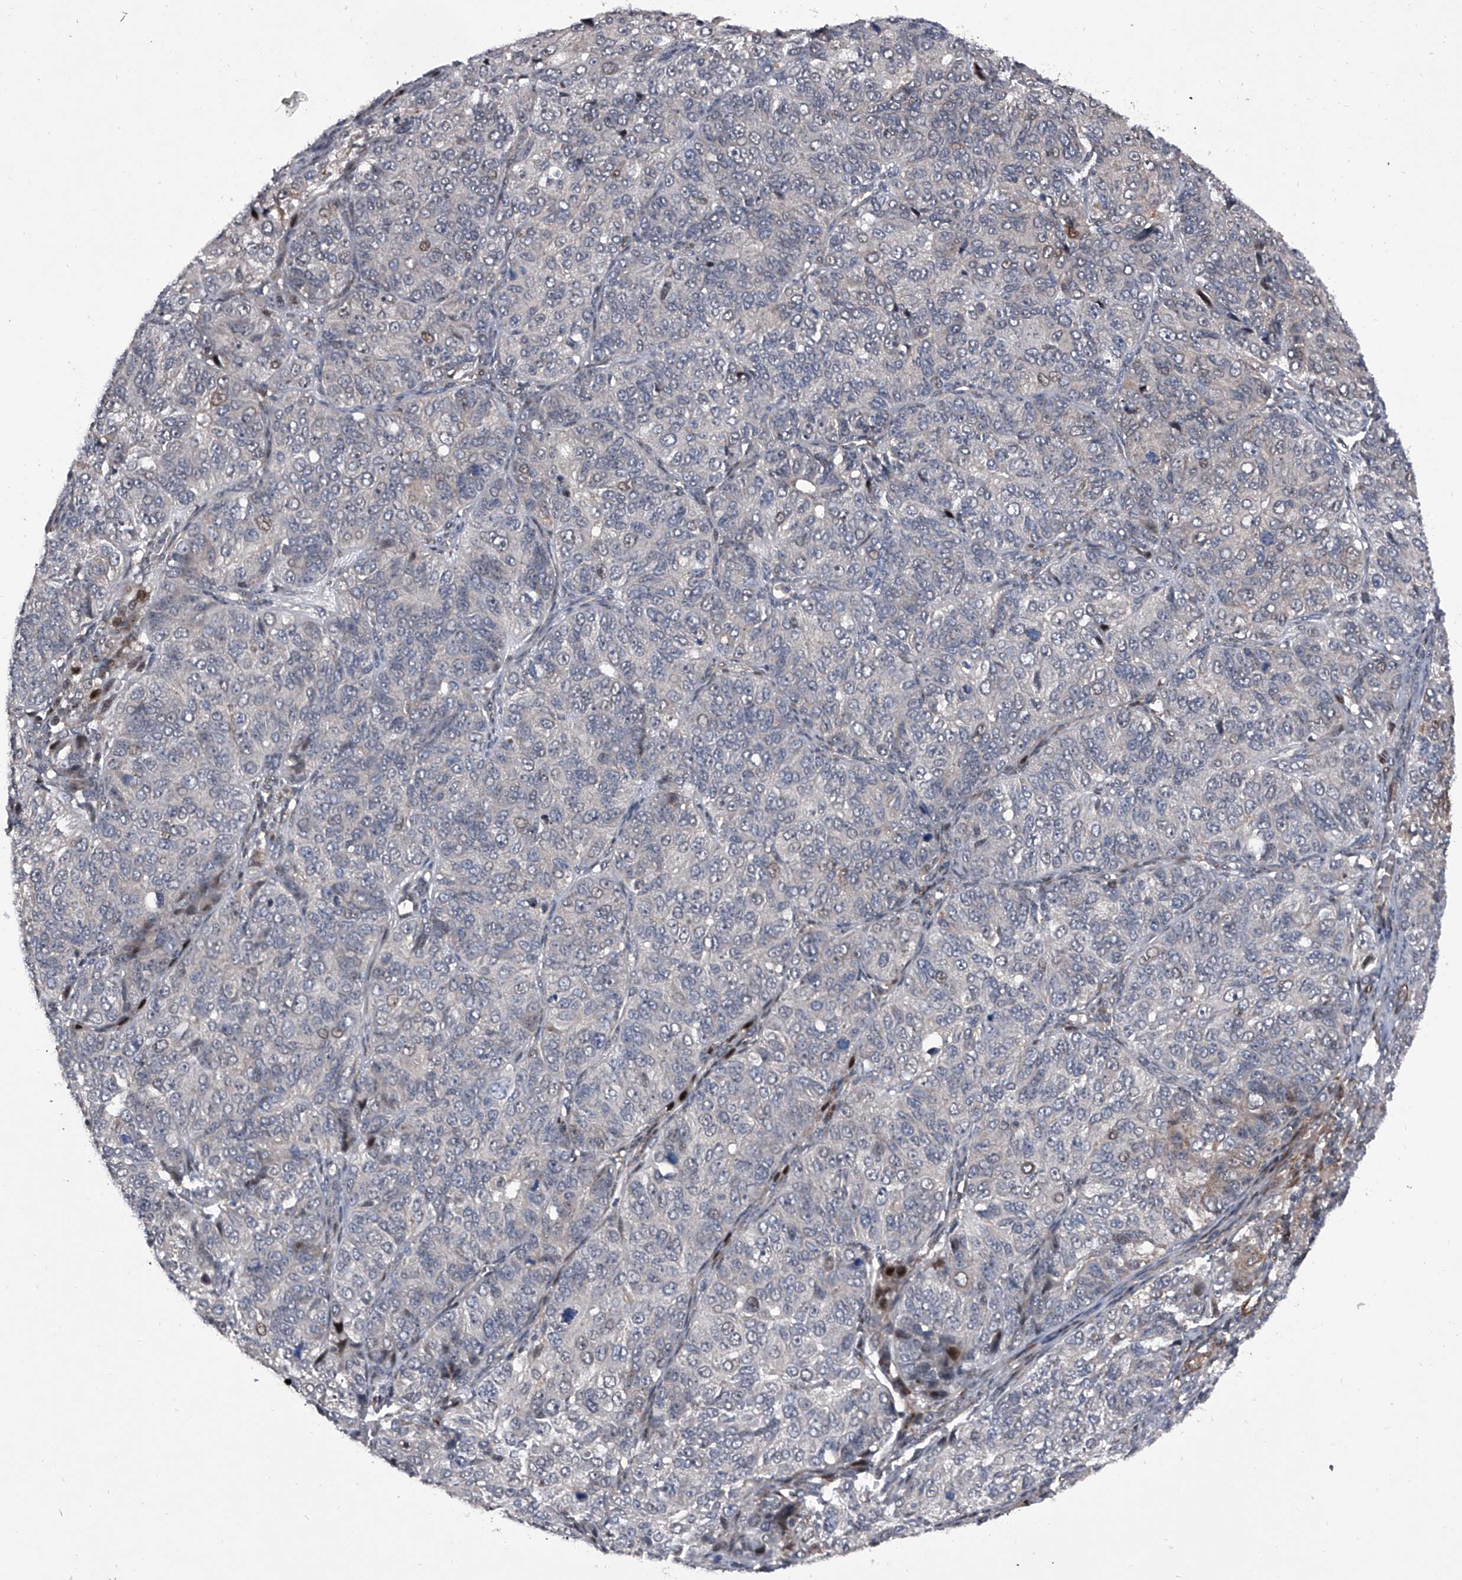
{"staining": {"intensity": "negative", "quantity": "none", "location": "none"}, "tissue": "ovarian cancer", "cell_type": "Tumor cells", "image_type": "cancer", "snomed": [{"axis": "morphology", "description": "Carcinoma, endometroid"}, {"axis": "topography", "description": "Ovary"}], "caption": "An image of human ovarian endometroid carcinoma is negative for staining in tumor cells. (Stains: DAB (3,3'-diaminobenzidine) IHC with hematoxylin counter stain, Microscopy: brightfield microscopy at high magnification).", "gene": "ELK4", "patient": {"sex": "female", "age": 51}}